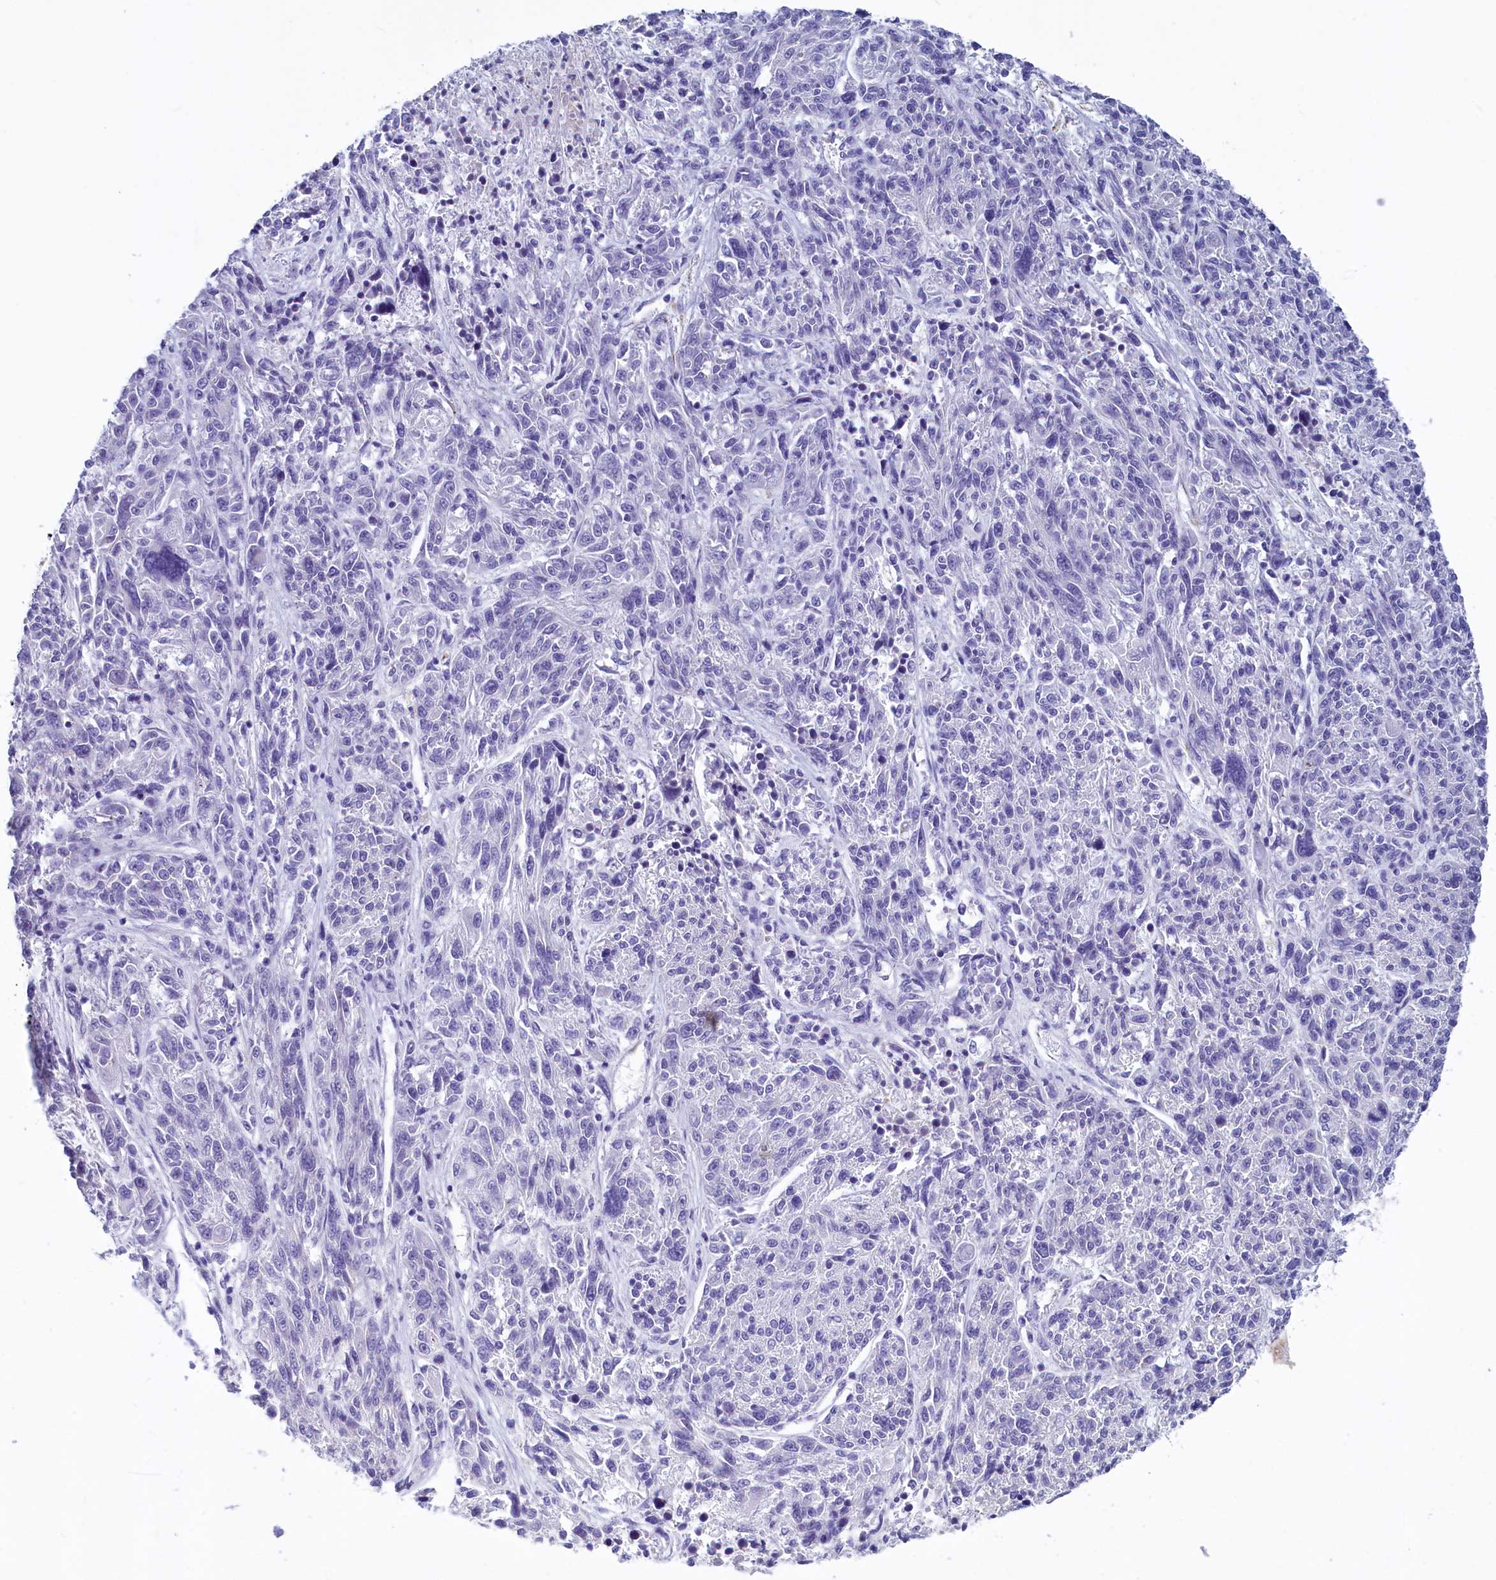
{"staining": {"intensity": "negative", "quantity": "none", "location": "none"}, "tissue": "melanoma", "cell_type": "Tumor cells", "image_type": "cancer", "snomed": [{"axis": "morphology", "description": "Malignant melanoma, NOS"}, {"axis": "topography", "description": "Skin"}], "caption": "Micrograph shows no significant protein staining in tumor cells of melanoma. (DAB (3,3'-diaminobenzidine) IHC with hematoxylin counter stain).", "gene": "INSC", "patient": {"sex": "male", "age": 53}}